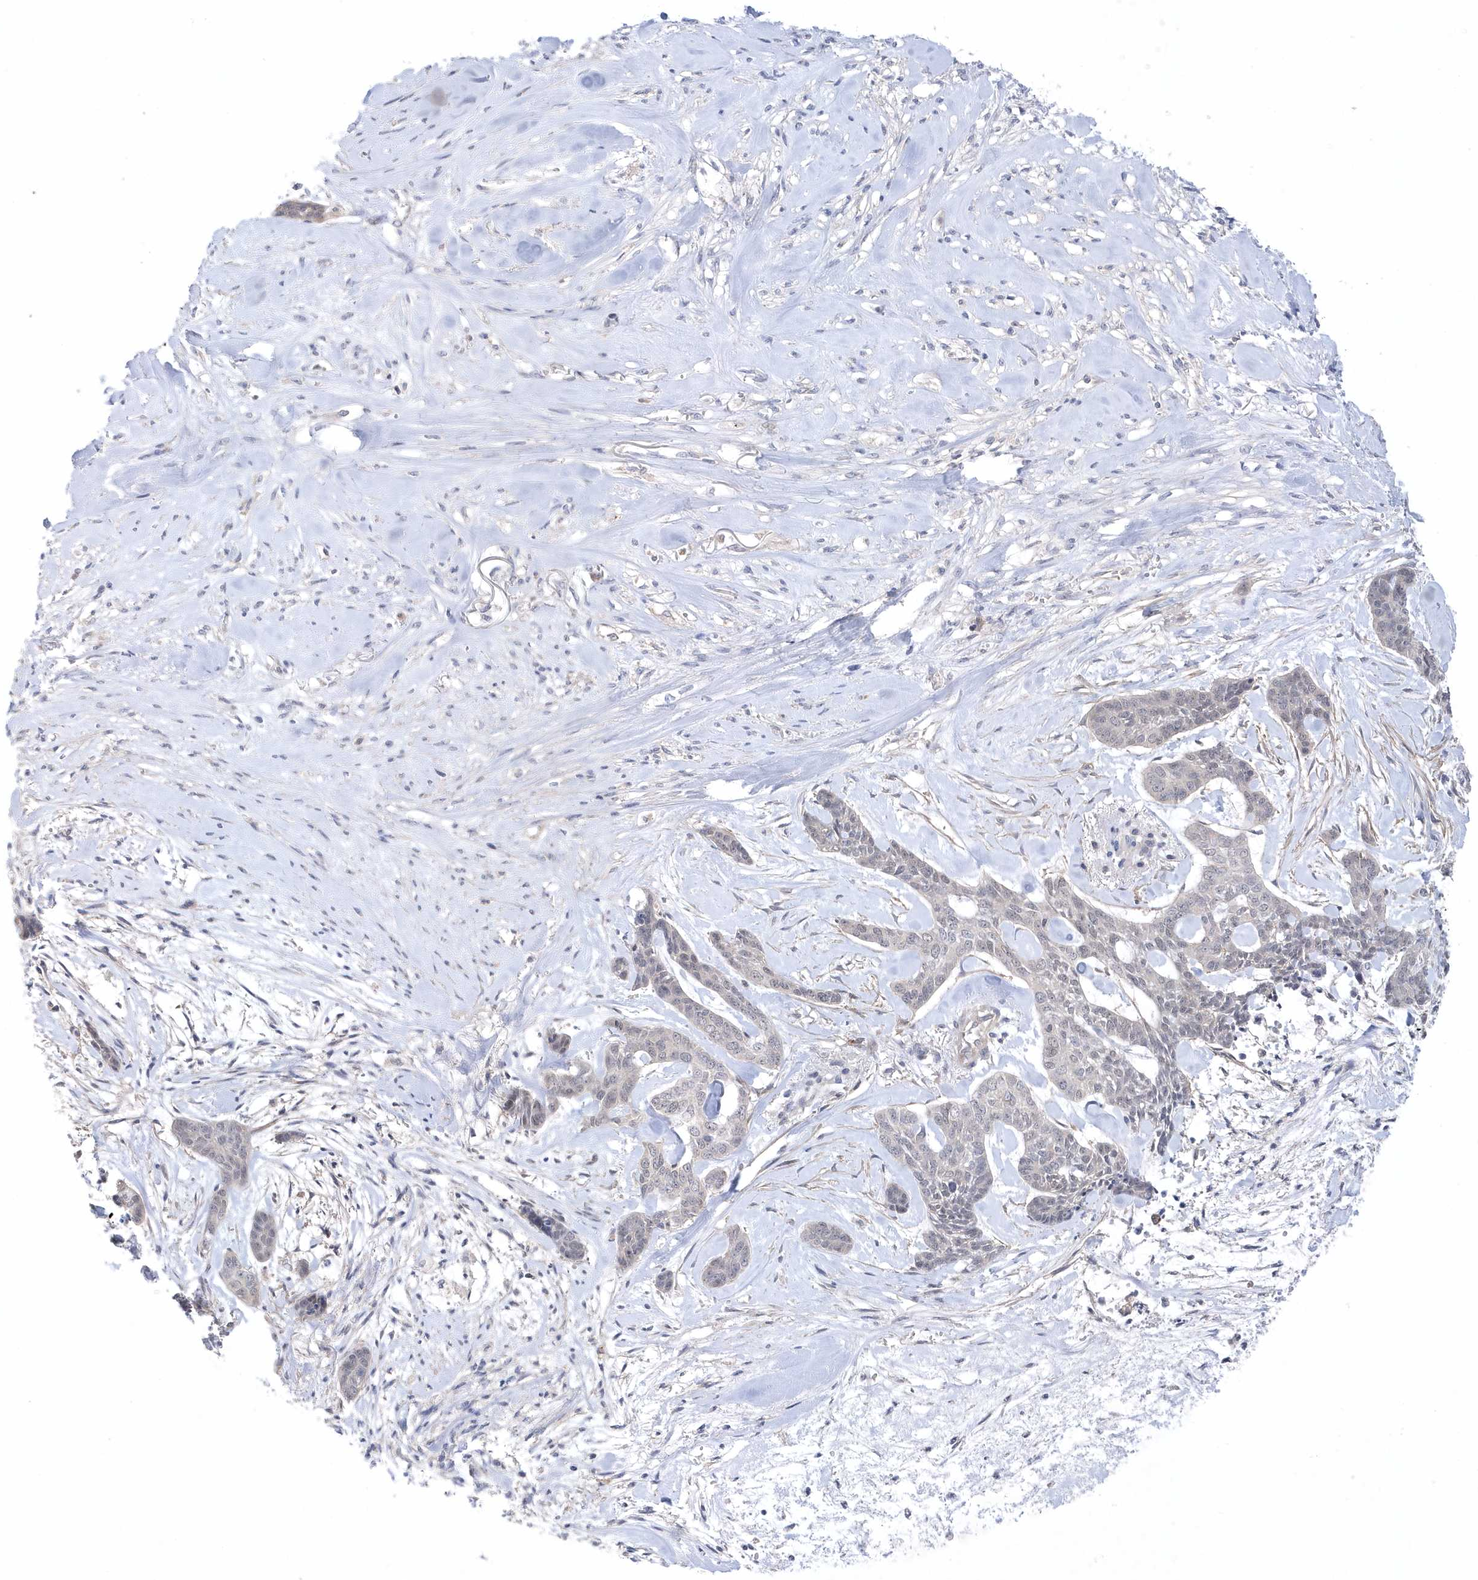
{"staining": {"intensity": "negative", "quantity": "none", "location": "none"}, "tissue": "skin cancer", "cell_type": "Tumor cells", "image_type": "cancer", "snomed": [{"axis": "morphology", "description": "Basal cell carcinoma"}, {"axis": "topography", "description": "Skin"}], "caption": "A histopathology image of human skin basal cell carcinoma is negative for staining in tumor cells. (DAB immunohistochemistry (IHC) with hematoxylin counter stain).", "gene": "ANAPC1", "patient": {"sex": "female", "age": 64}}